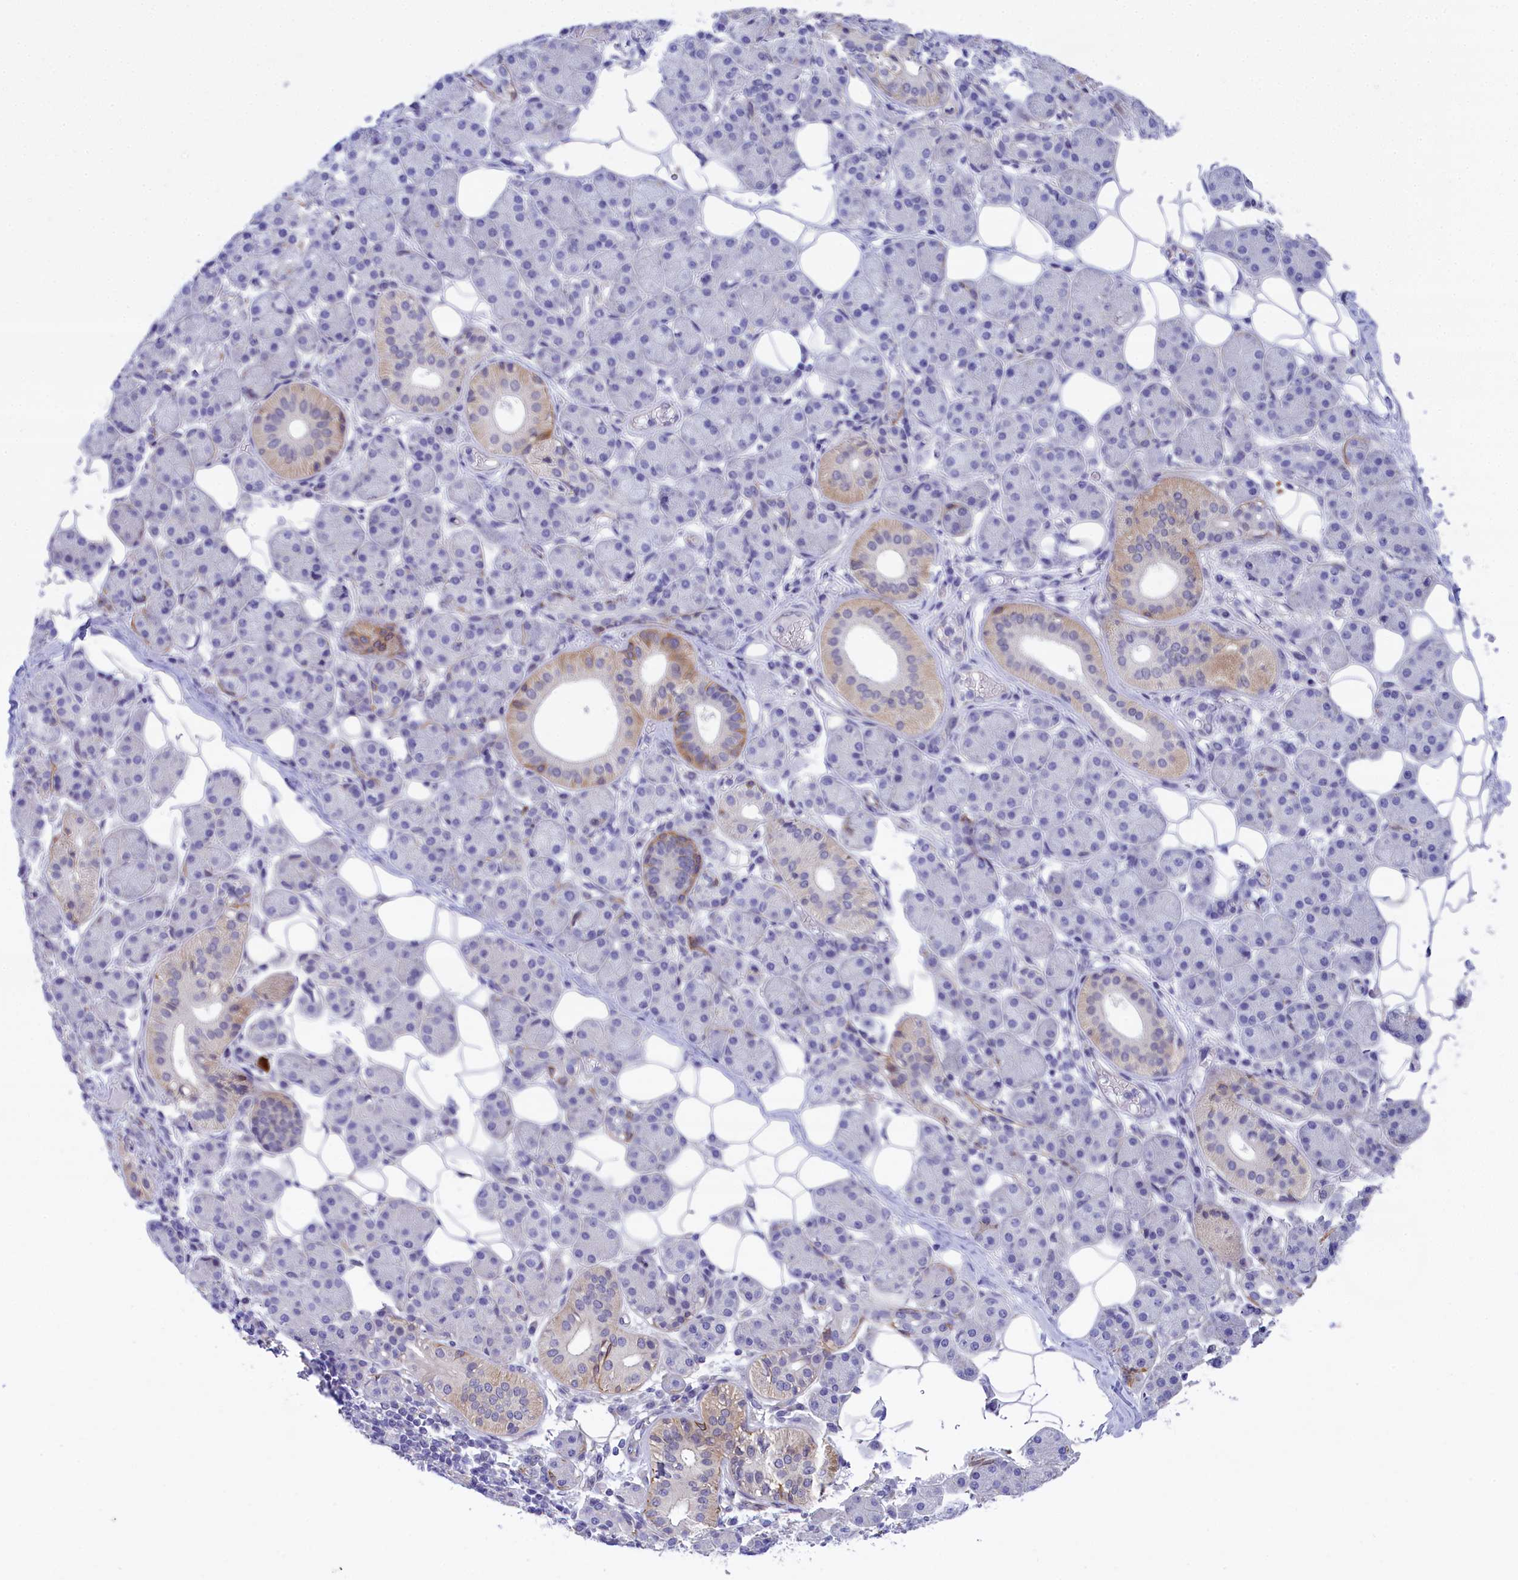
{"staining": {"intensity": "moderate", "quantity": "<25%", "location": "cytoplasmic/membranous"}, "tissue": "salivary gland", "cell_type": "Glandular cells", "image_type": "normal", "snomed": [{"axis": "morphology", "description": "Normal tissue, NOS"}, {"axis": "topography", "description": "Salivary gland"}], "caption": "Immunohistochemical staining of normal human salivary gland reveals <25% levels of moderate cytoplasmic/membranous protein expression in approximately <25% of glandular cells.", "gene": "TACSTD2", "patient": {"sex": "female", "age": 33}}